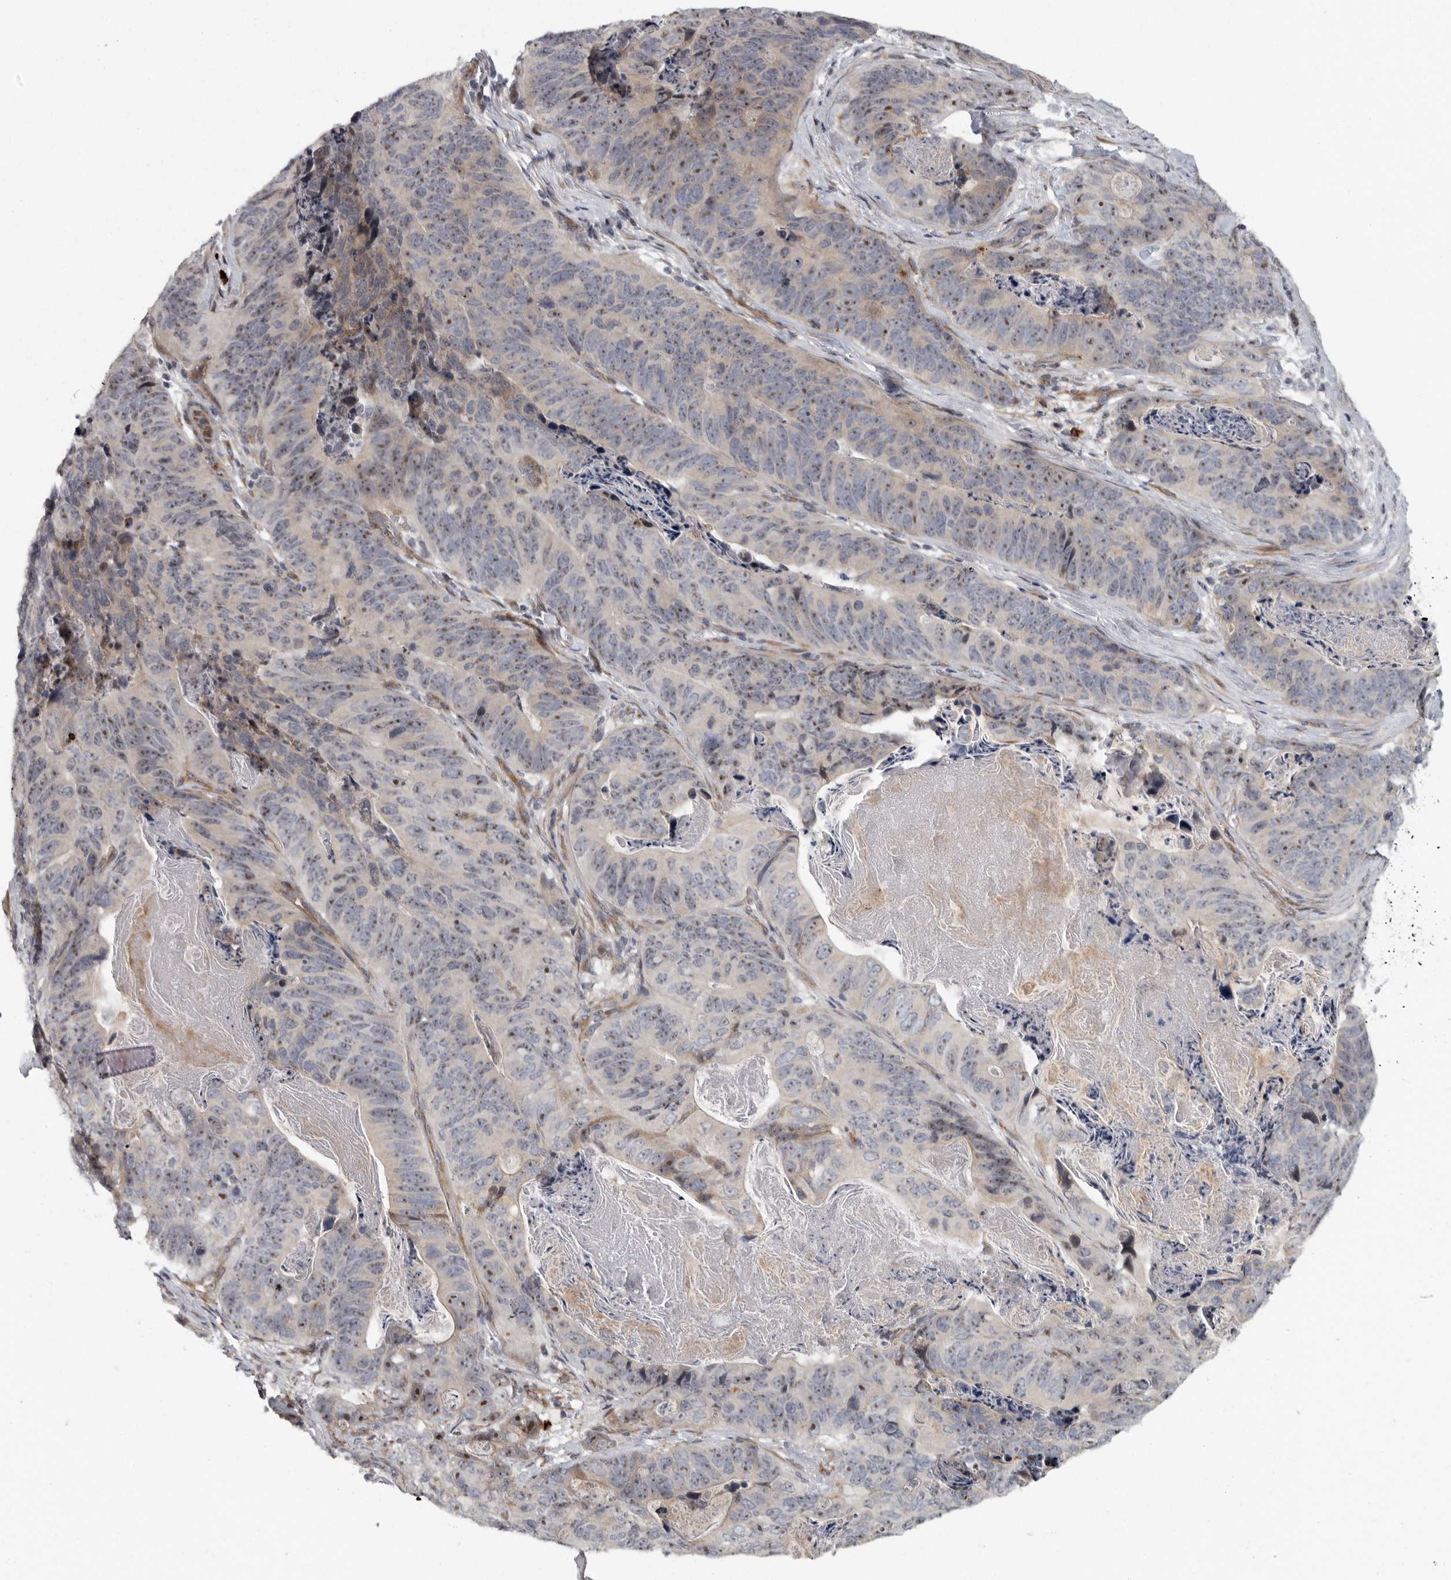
{"staining": {"intensity": "weak", "quantity": "<25%", "location": "cytoplasmic/membranous,nuclear"}, "tissue": "stomach cancer", "cell_type": "Tumor cells", "image_type": "cancer", "snomed": [{"axis": "morphology", "description": "Normal tissue, NOS"}, {"axis": "morphology", "description": "Adenocarcinoma, NOS"}, {"axis": "topography", "description": "Stomach"}], "caption": "Stomach cancer was stained to show a protein in brown. There is no significant expression in tumor cells.", "gene": "PDCD11", "patient": {"sex": "female", "age": 89}}